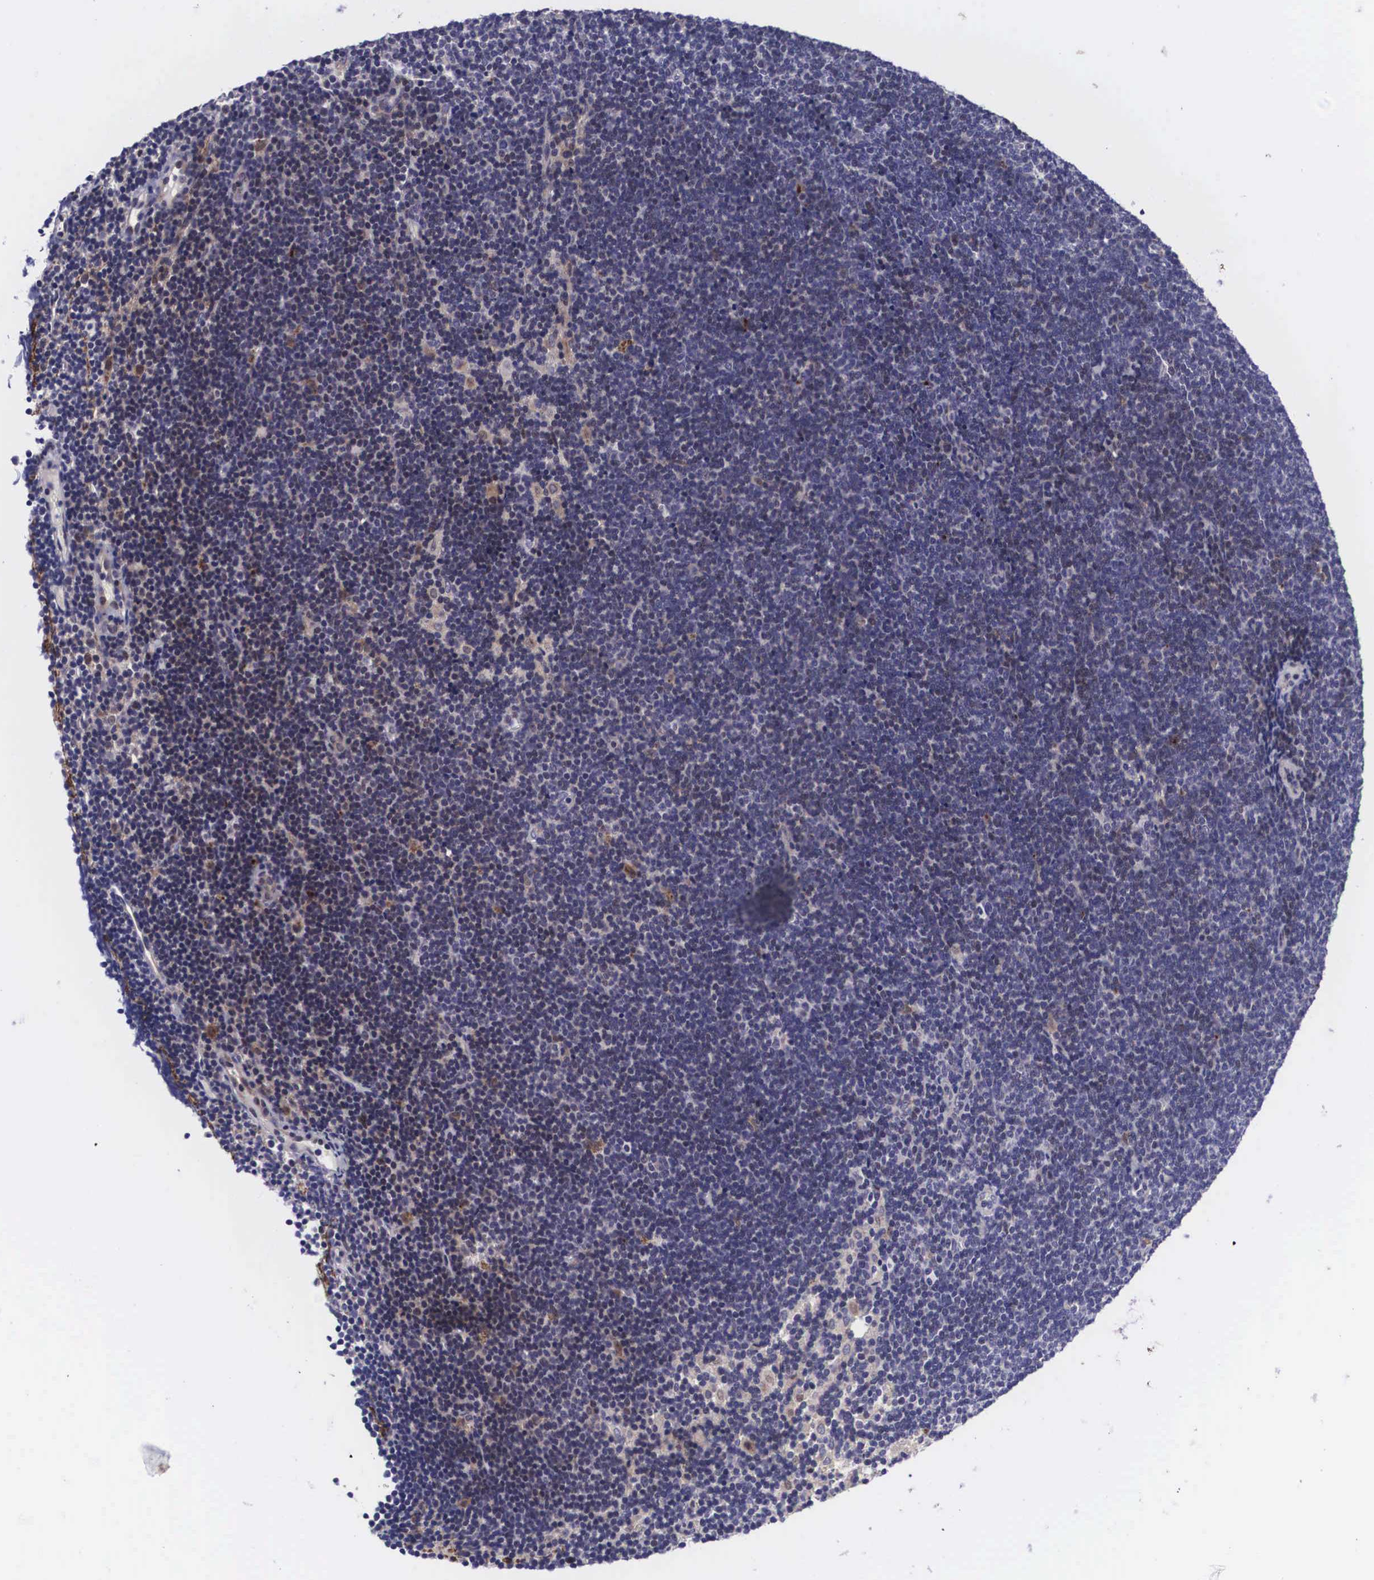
{"staining": {"intensity": "weak", "quantity": "<25%", "location": "nuclear"}, "tissue": "lymphoma", "cell_type": "Tumor cells", "image_type": "cancer", "snomed": [{"axis": "morphology", "description": "Malignant lymphoma, non-Hodgkin's type, Low grade"}, {"axis": "topography", "description": "Lymph node"}], "caption": "Protein analysis of low-grade malignant lymphoma, non-Hodgkin's type demonstrates no significant staining in tumor cells.", "gene": "EMID1", "patient": {"sex": "female", "age": 51}}